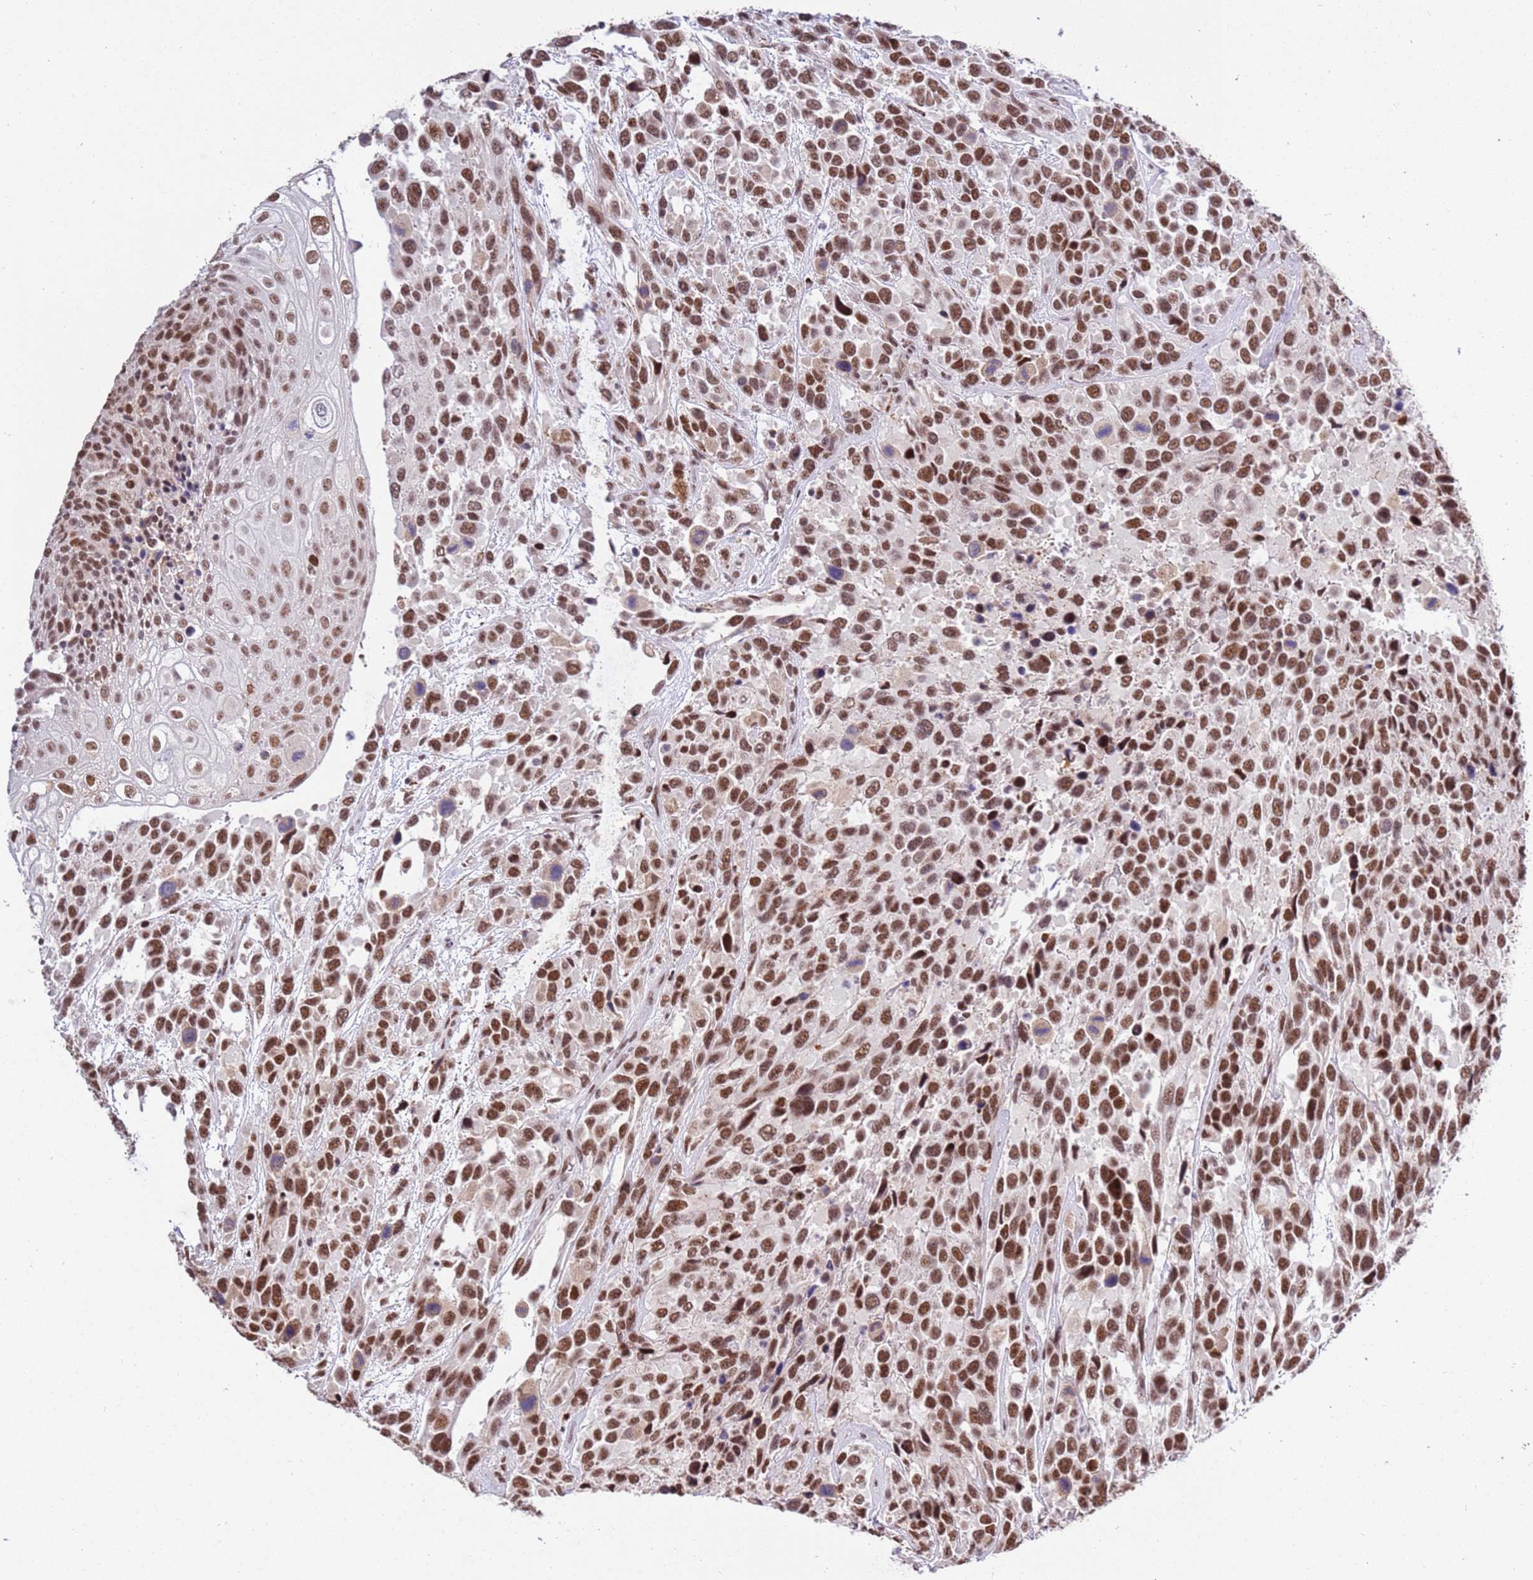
{"staining": {"intensity": "strong", "quantity": ">75%", "location": "nuclear"}, "tissue": "urothelial cancer", "cell_type": "Tumor cells", "image_type": "cancer", "snomed": [{"axis": "morphology", "description": "Urothelial carcinoma, High grade"}, {"axis": "topography", "description": "Urinary bladder"}], "caption": "IHC photomicrograph of high-grade urothelial carcinoma stained for a protein (brown), which demonstrates high levels of strong nuclear staining in about >75% of tumor cells.", "gene": "AKAP8L", "patient": {"sex": "female", "age": 70}}